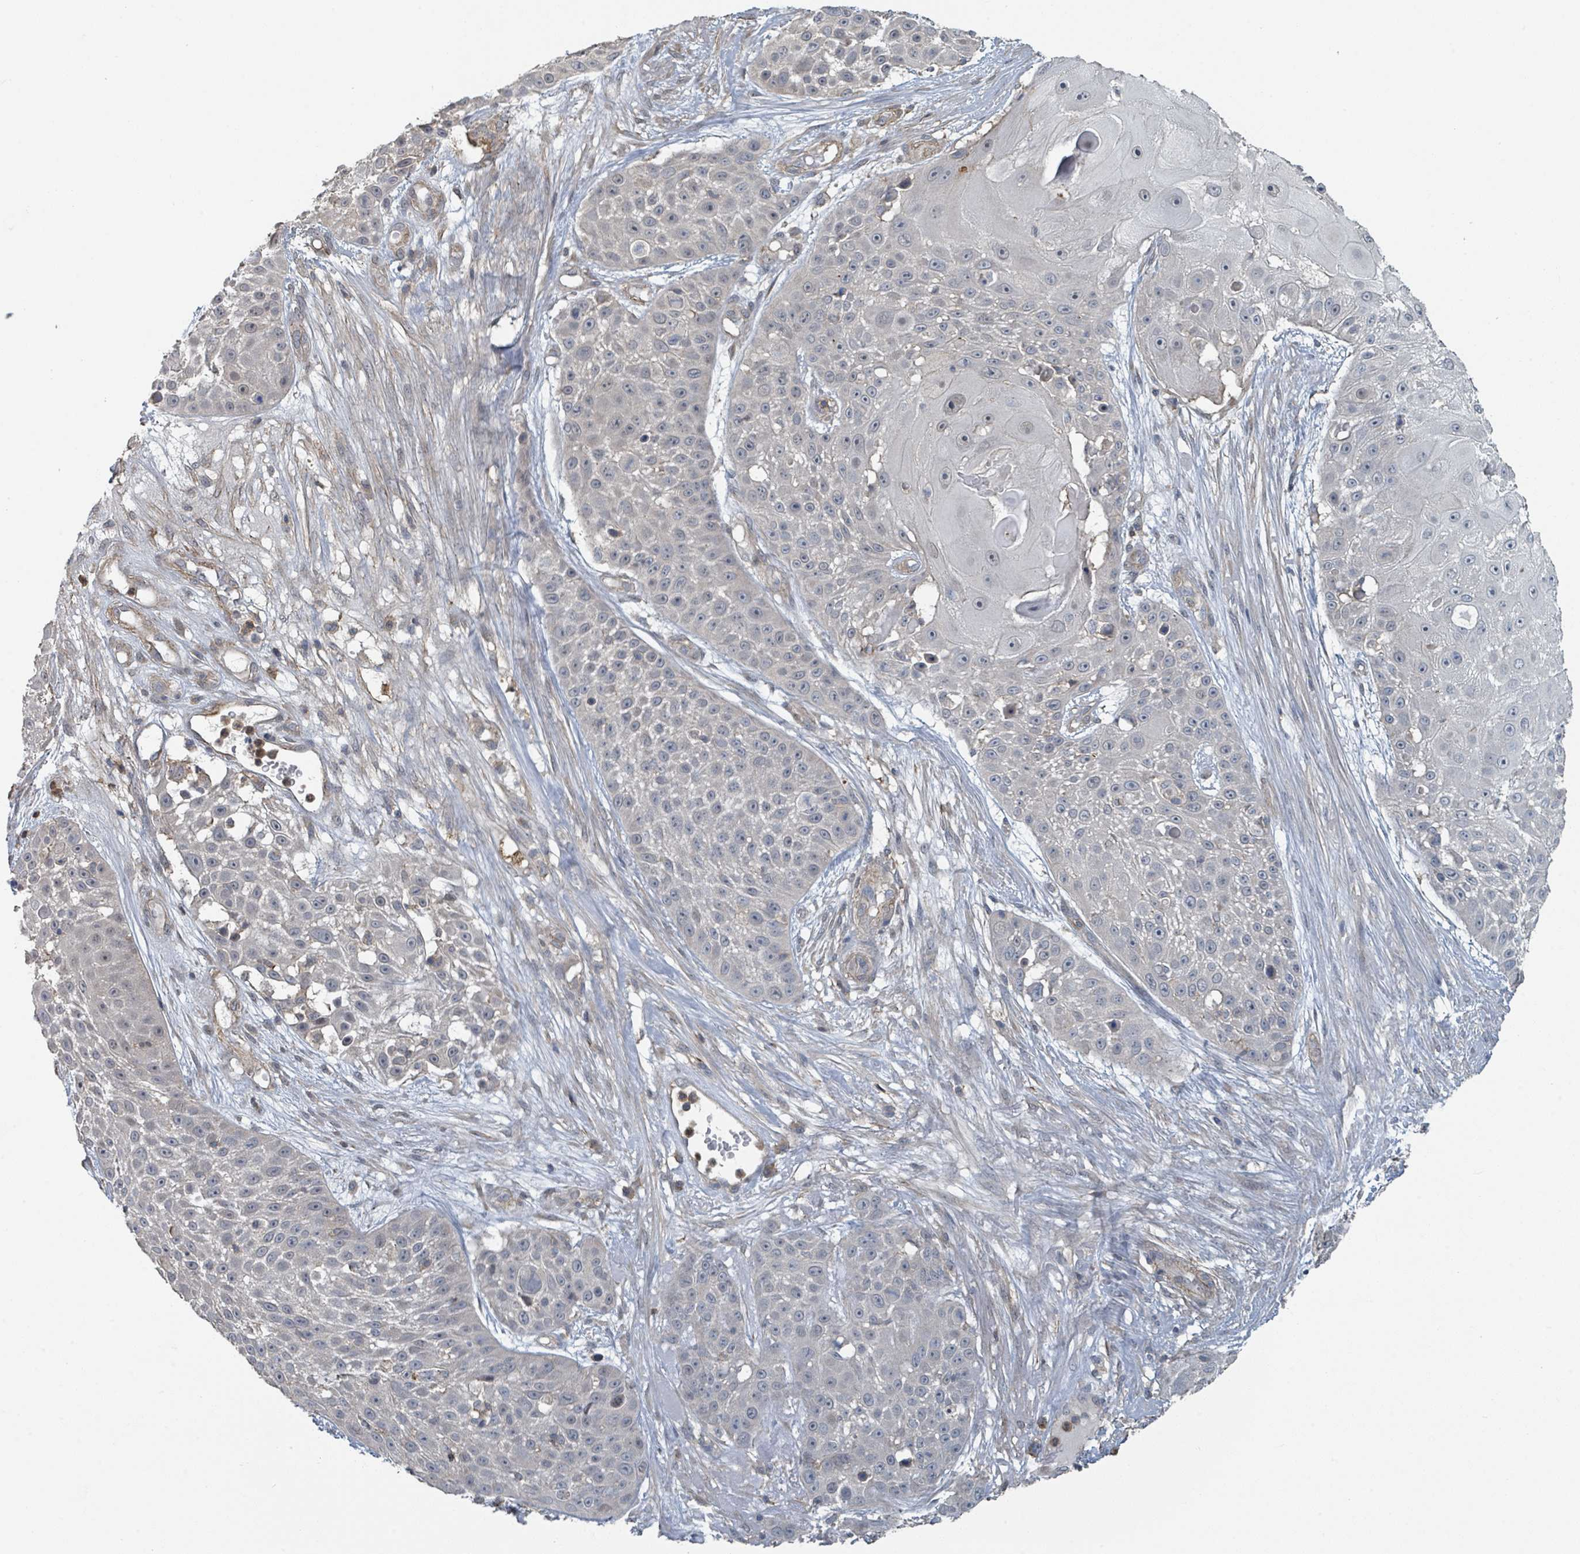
{"staining": {"intensity": "negative", "quantity": "none", "location": "none"}, "tissue": "skin cancer", "cell_type": "Tumor cells", "image_type": "cancer", "snomed": [{"axis": "morphology", "description": "Squamous cell carcinoma, NOS"}, {"axis": "topography", "description": "Skin"}], "caption": "Tumor cells show no significant protein positivity in skin squamous cell carcinoma.", "gene": "LRRC42", "patient": {"sex": "female", "age": 86}}